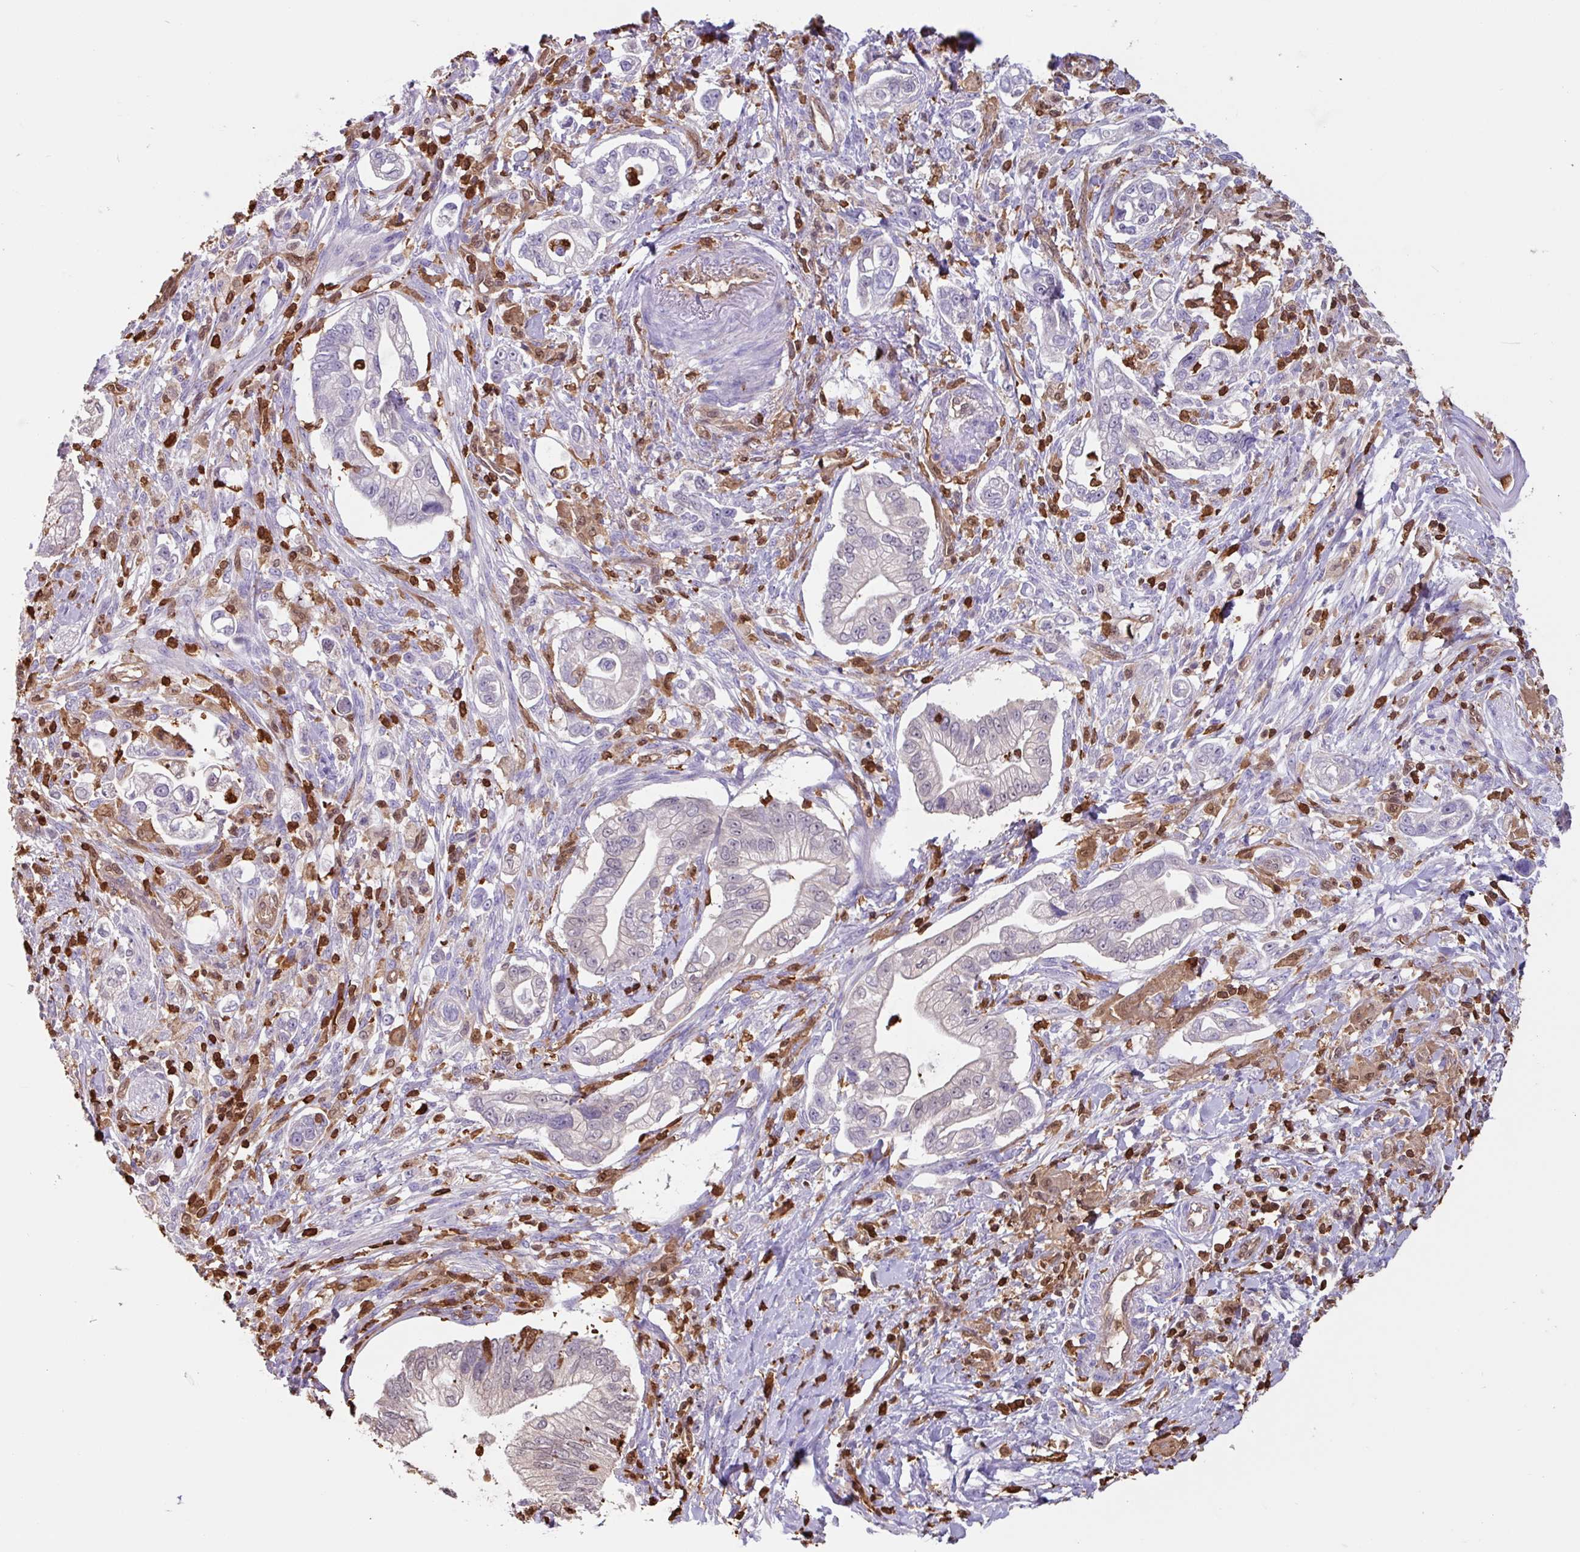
{"staining": {"intensity": "negative", "quantity": "none", "location": "none"}, "tissue": "pancreatic cancer", "cell_type": "Tumor cells", "image_type": "cancer", "snomed": [{"axis": "morphology", "description": "Adenocarcinoma, NOS"}, {"axis": "topography", "description": "Pancreas"}], "caption": "IHC of human adenocarcinoma (pancreatic) demonstrates no staining in tumor cells.", "gene": "ARHGDIB", "patient": {"sex": "male", "age": 70}}